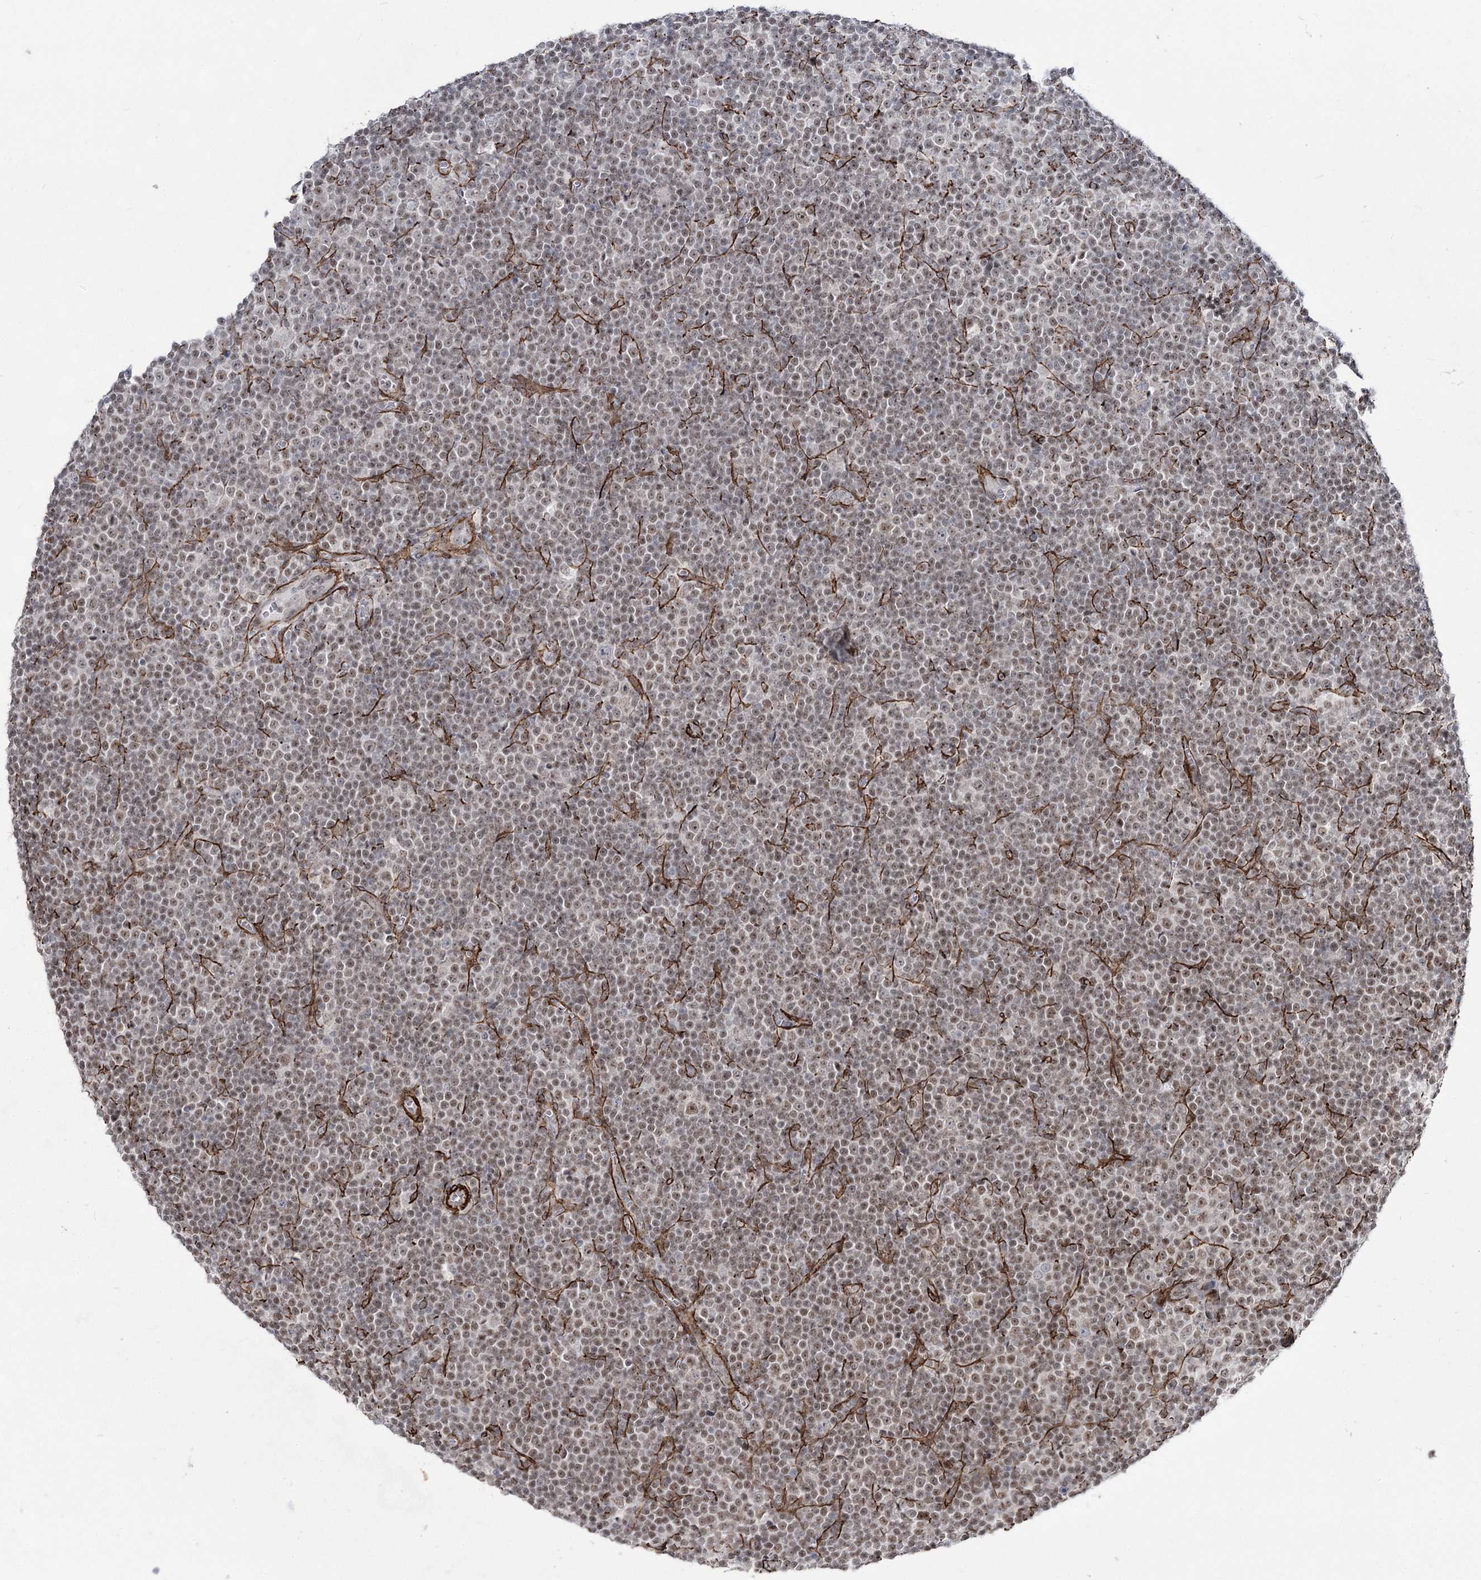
{"staining": {"intensity": "moderate", "quantity": "25%-75%", "location": "nuclear"}, "tissue": "lymphoma", "cell_type": "Tumor cells", "image_type": "cancer", "snomed": [{"axis": "morphology", "description": "Malignant lymphoma, non-Hodgkin's type, Low grade"}, {"axis": "topography", "description": "Lymph node"}], "caption": "The micrograph exhibits staining of malignant lymphoma, non-Hodgkin's type (low-grade), revealing moderate nuclear protein staining (brown color) within tumor cells. (IHC, brightfield microscopy, high magnification).", "gene": "CWF19L1", "patient": {"sex": "female", "age": 67}}